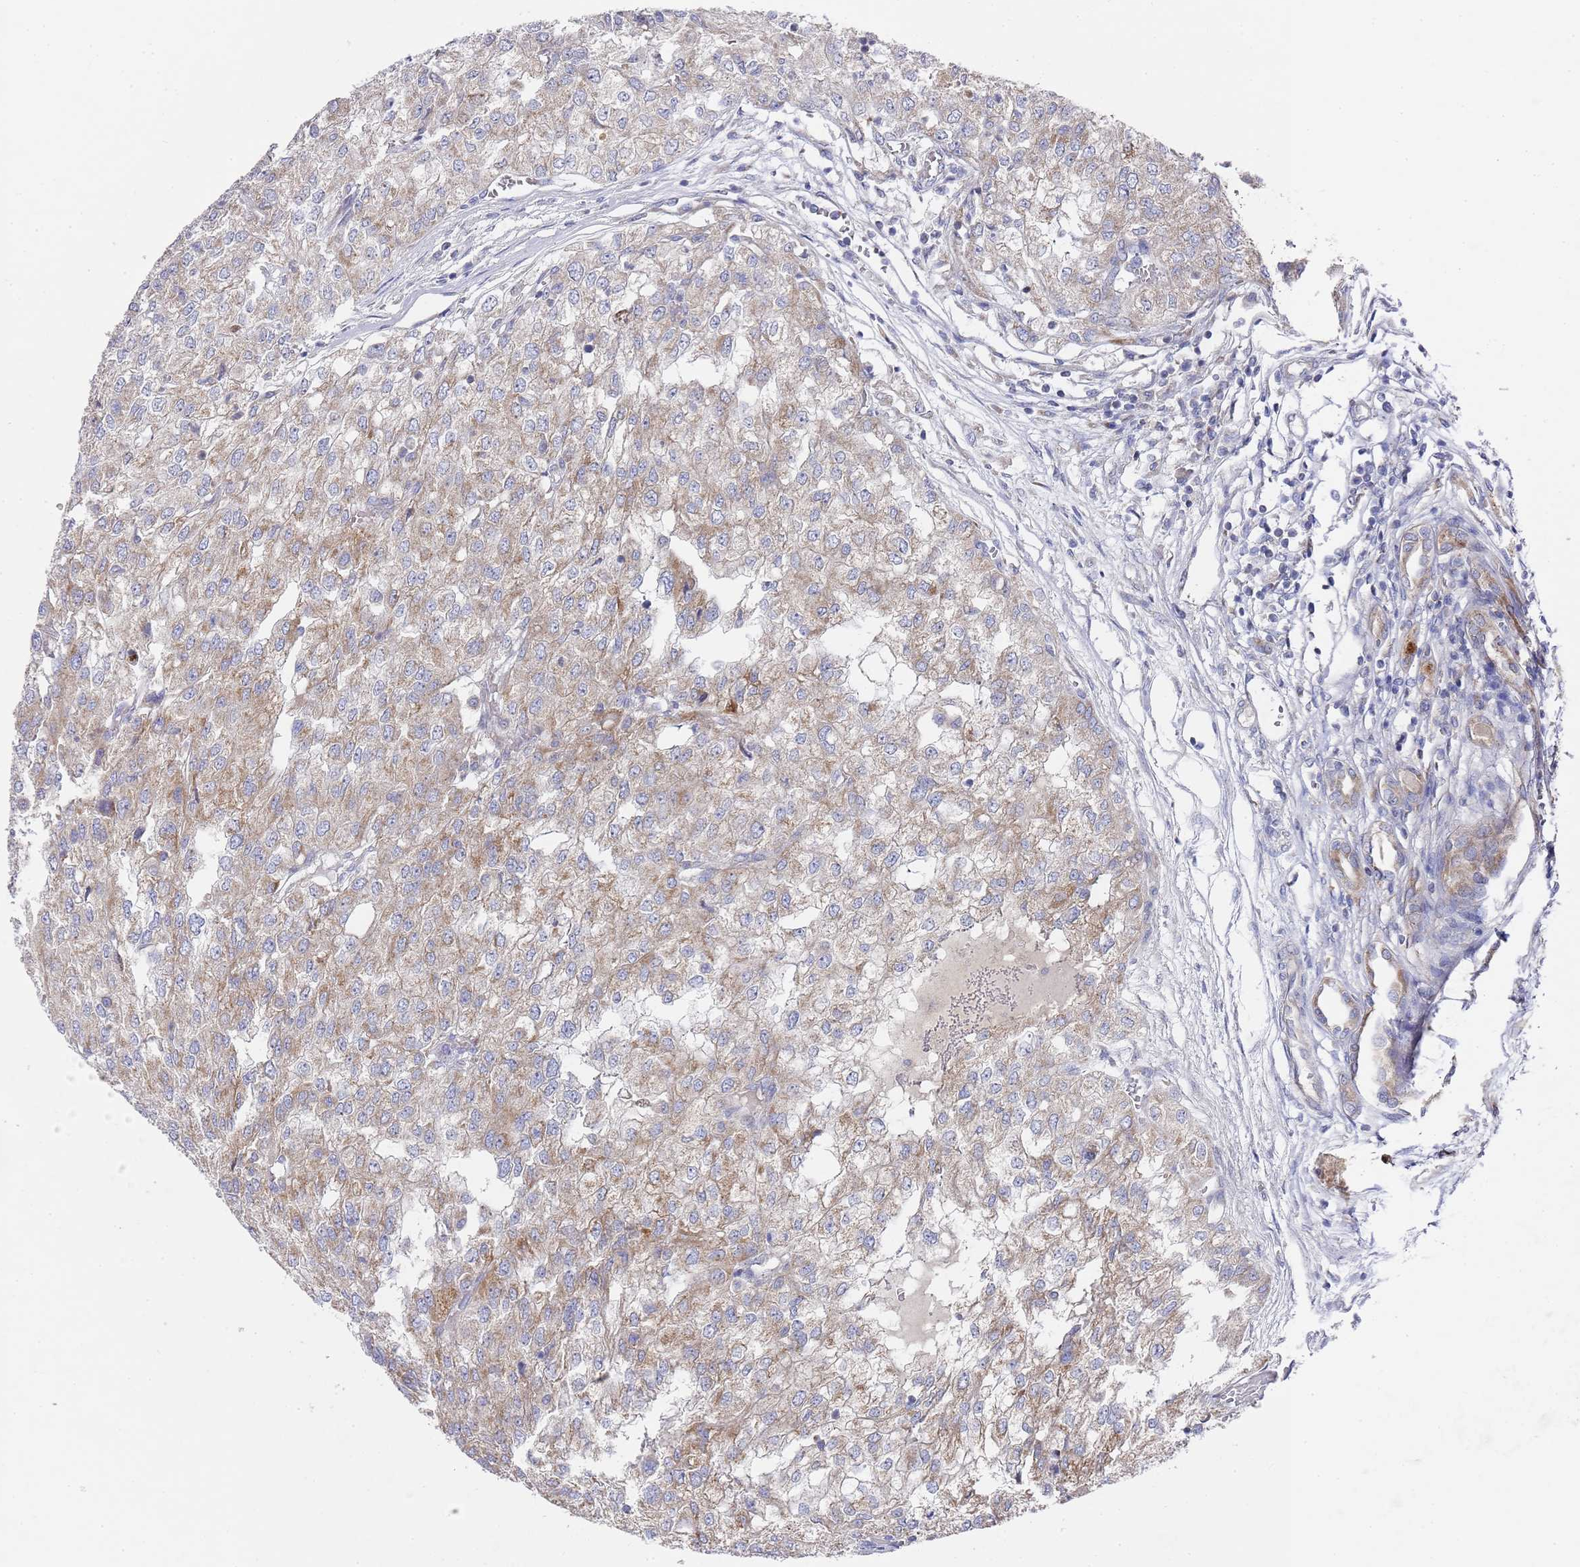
{"staining": {"intensity": "moderate", "quantity": ">75%", "location": "cytoplasmic/membranous"}, "tissue": "renal cancer", "cell_type": "Tumor cells", "image_type": "cancer", "snomed": [{"axis": "morphology", "description": "Adenocarcinoma, NOS"}, {"axis": "topography", "description": "Kidney"}], "caption": "Immunohistochemistry (DAB) staining of human adenocarcinoma (renal) displays moderate cytoplasmic/membranous protein staining in approximately >75% of tumor cells.", "gene": "NPEPPS", "patient": {"sex": "female", "age": 54}}